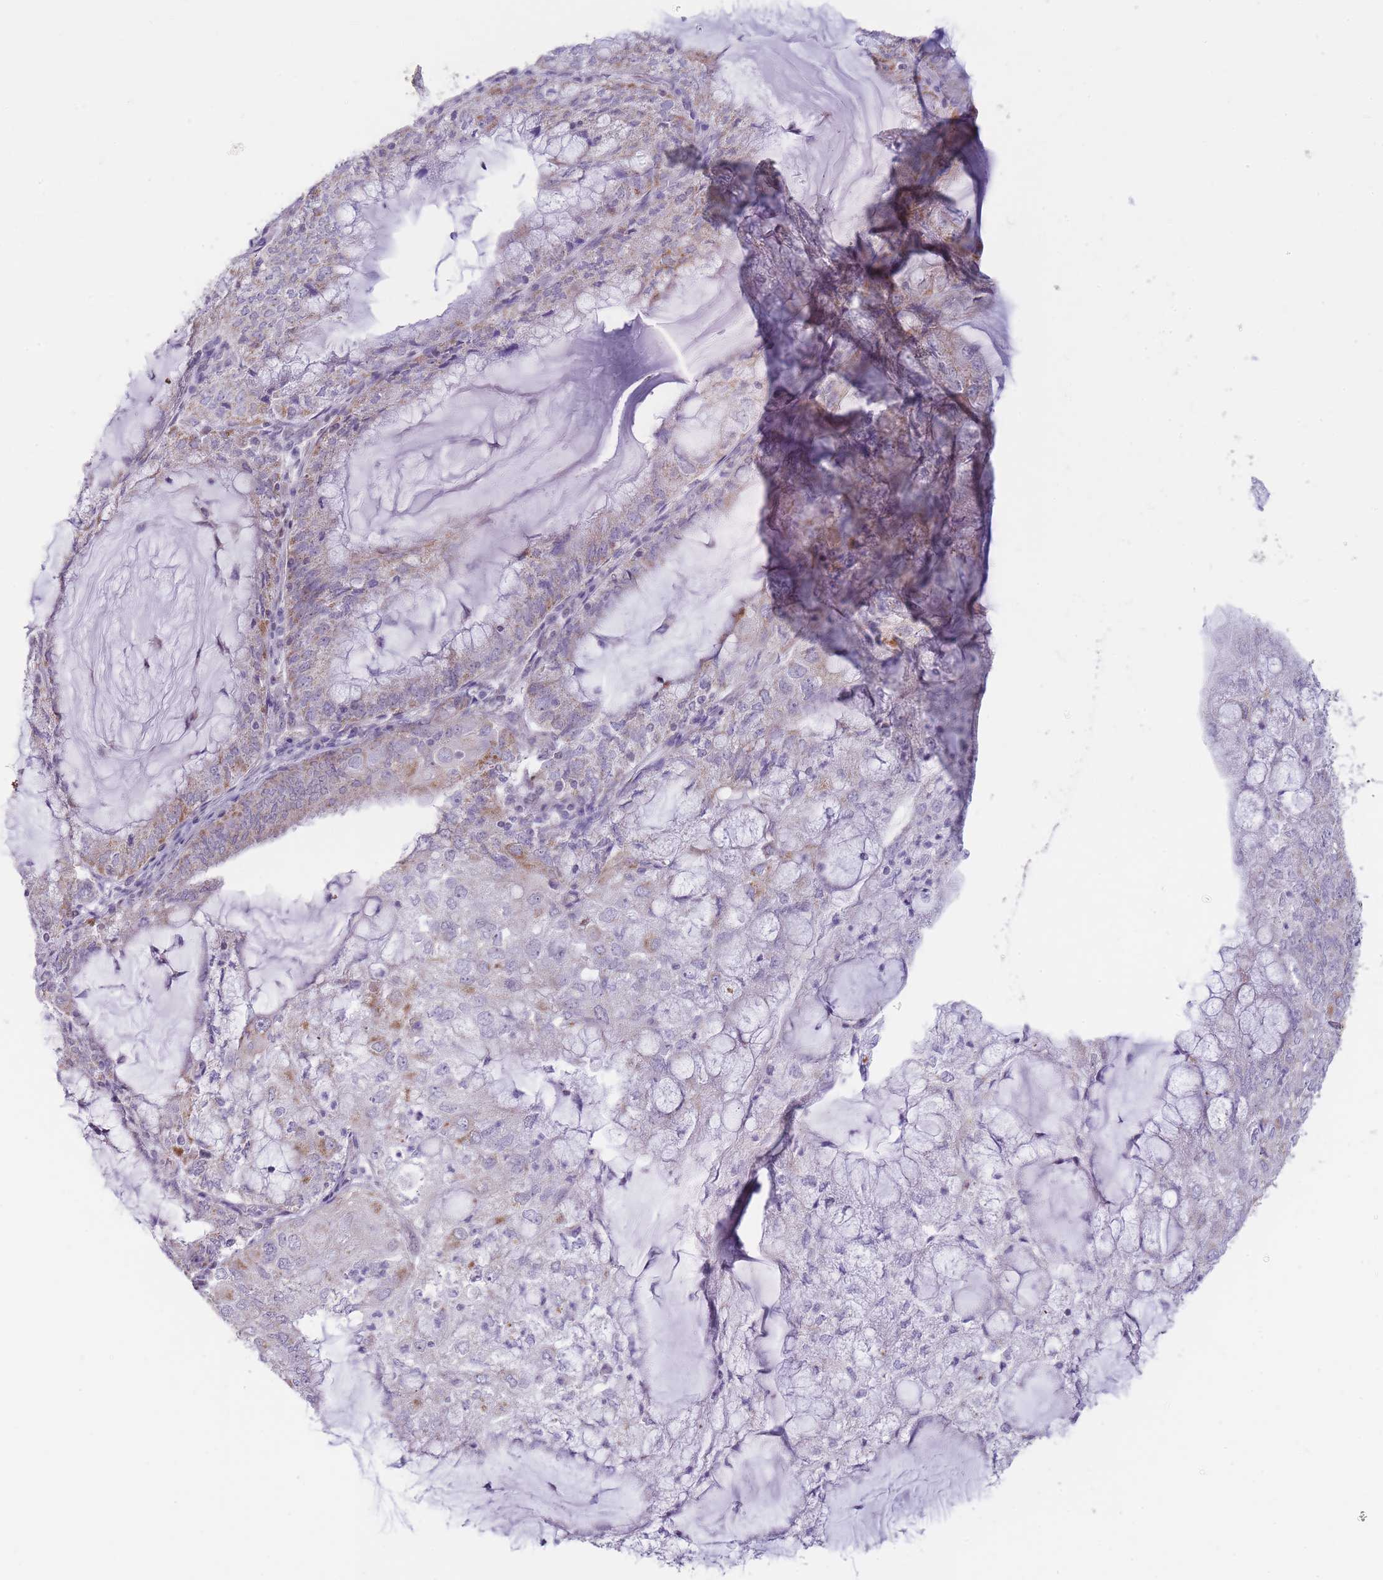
{"staining": {"intensity": "moderate", "quantity": "25%-75%", "location": "cytoplasmic/membranous"}, "tissue": "endometrial cancer", "cell_type": "Tumor cells", "image_type": "cancer", "snomed": [{"axis": "morphology", "description": "Adenocarcinoma, NOS"}, {"axis": "topography", "description": "Endometrium"}], "caption": "Tumor cells exhibit medium levels of moderate cytoplasmic/membranous expression in about 25%-75% of cells in endometrial cancer (adenocarcinoma). The protein is shown in brown color, while the nuclei are stained blue.", "gene": "ZBTB24", "patient": {"sex": "female", "age": 81}}